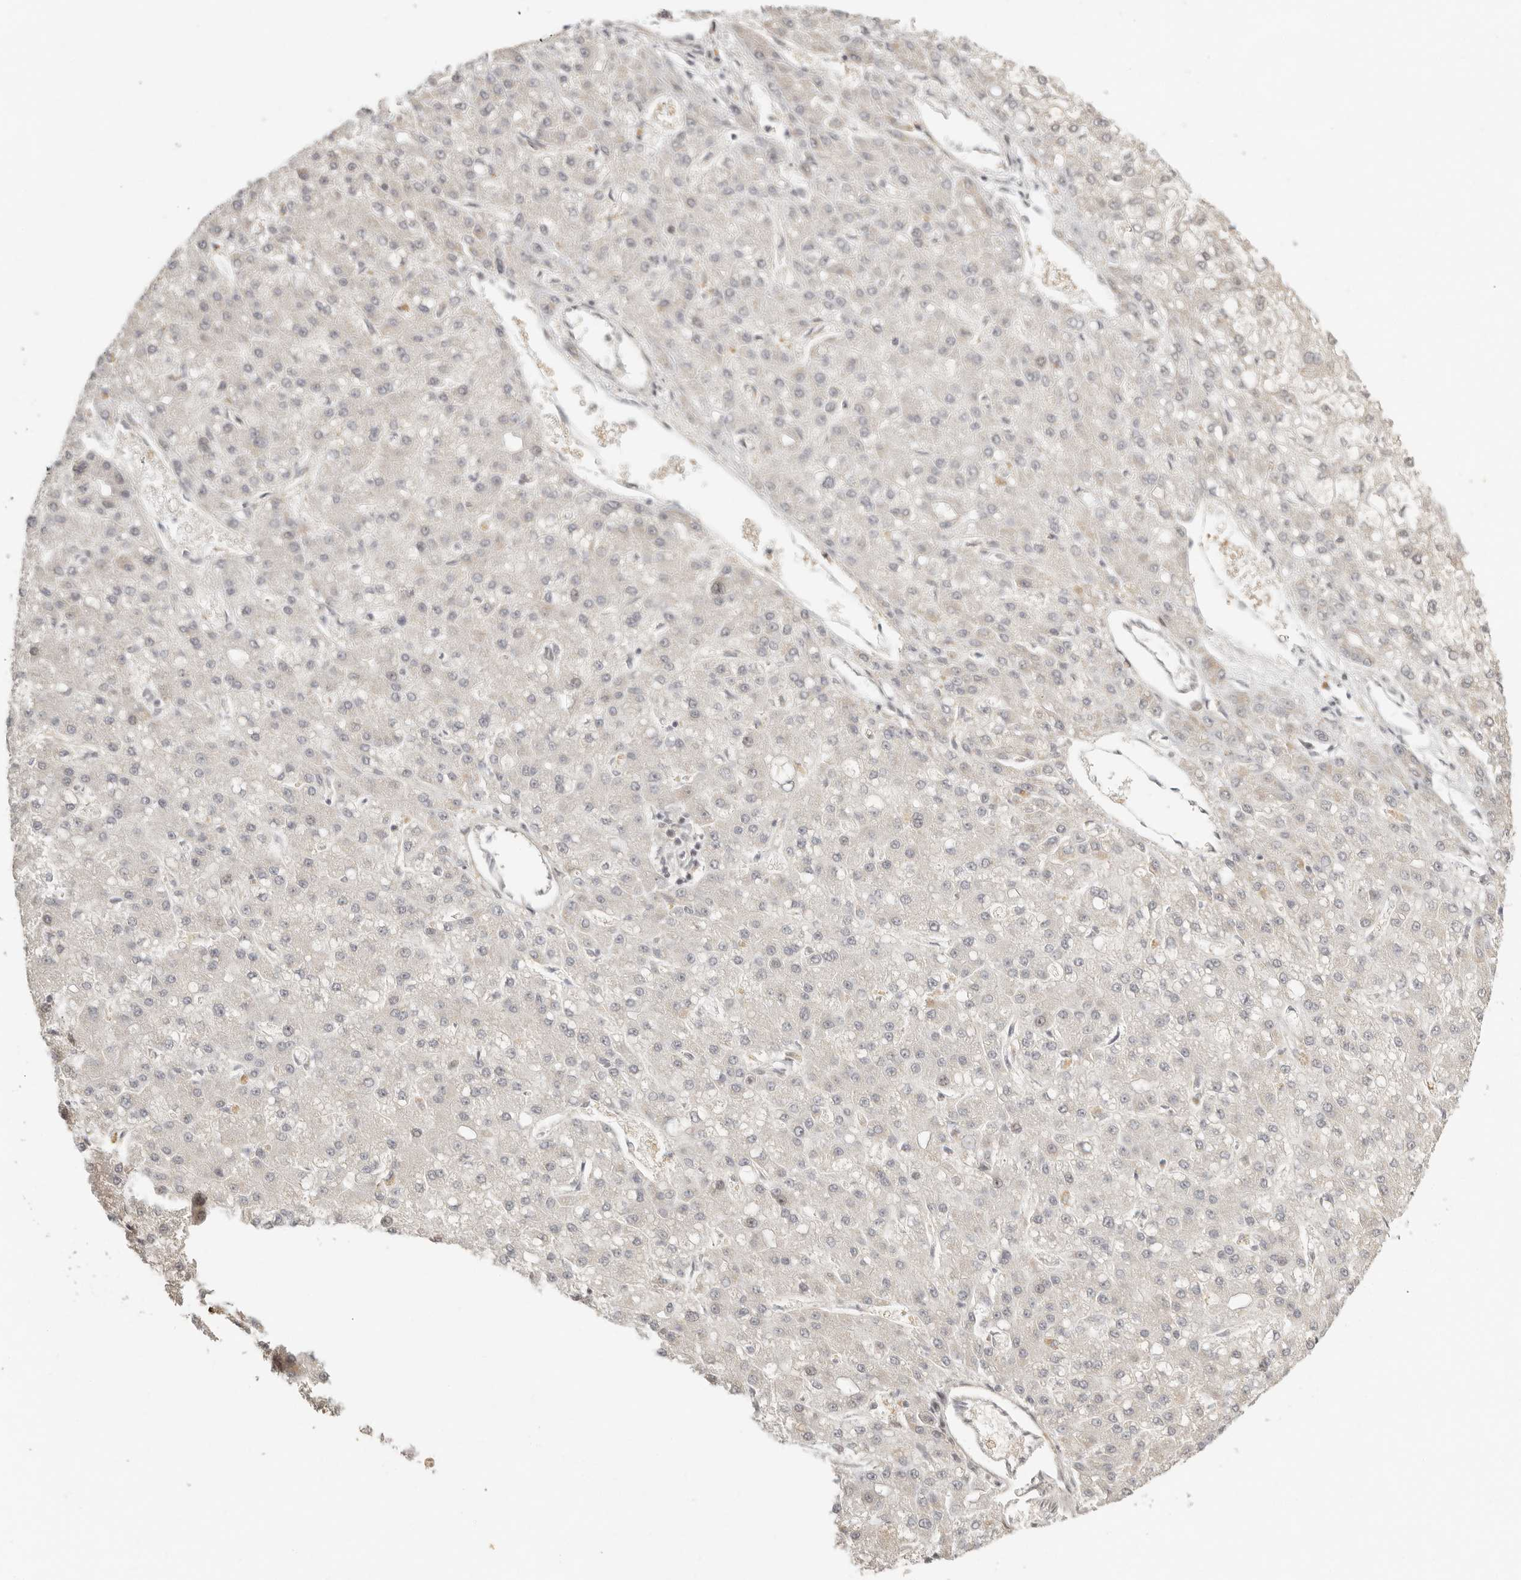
{"staining": {"intensity": "negative", "quantity": "none", "location": "none"}, "tissue": "liver cancer", "cell_type": "Tumor cells", "image_type": "cancer", "snomed": [{"axis": "morphology", "description": "Carcinoma, Hepatocellular, NOS"}, {"axis": "topography", "description": "Liver"}], "caption": "Immunohistochemistry of hepatocellular carcinoma (liver) demonstrates no expression in tumor cells.", "gene": "GABPA", "patient": {"sex": "male", "age": 67}}